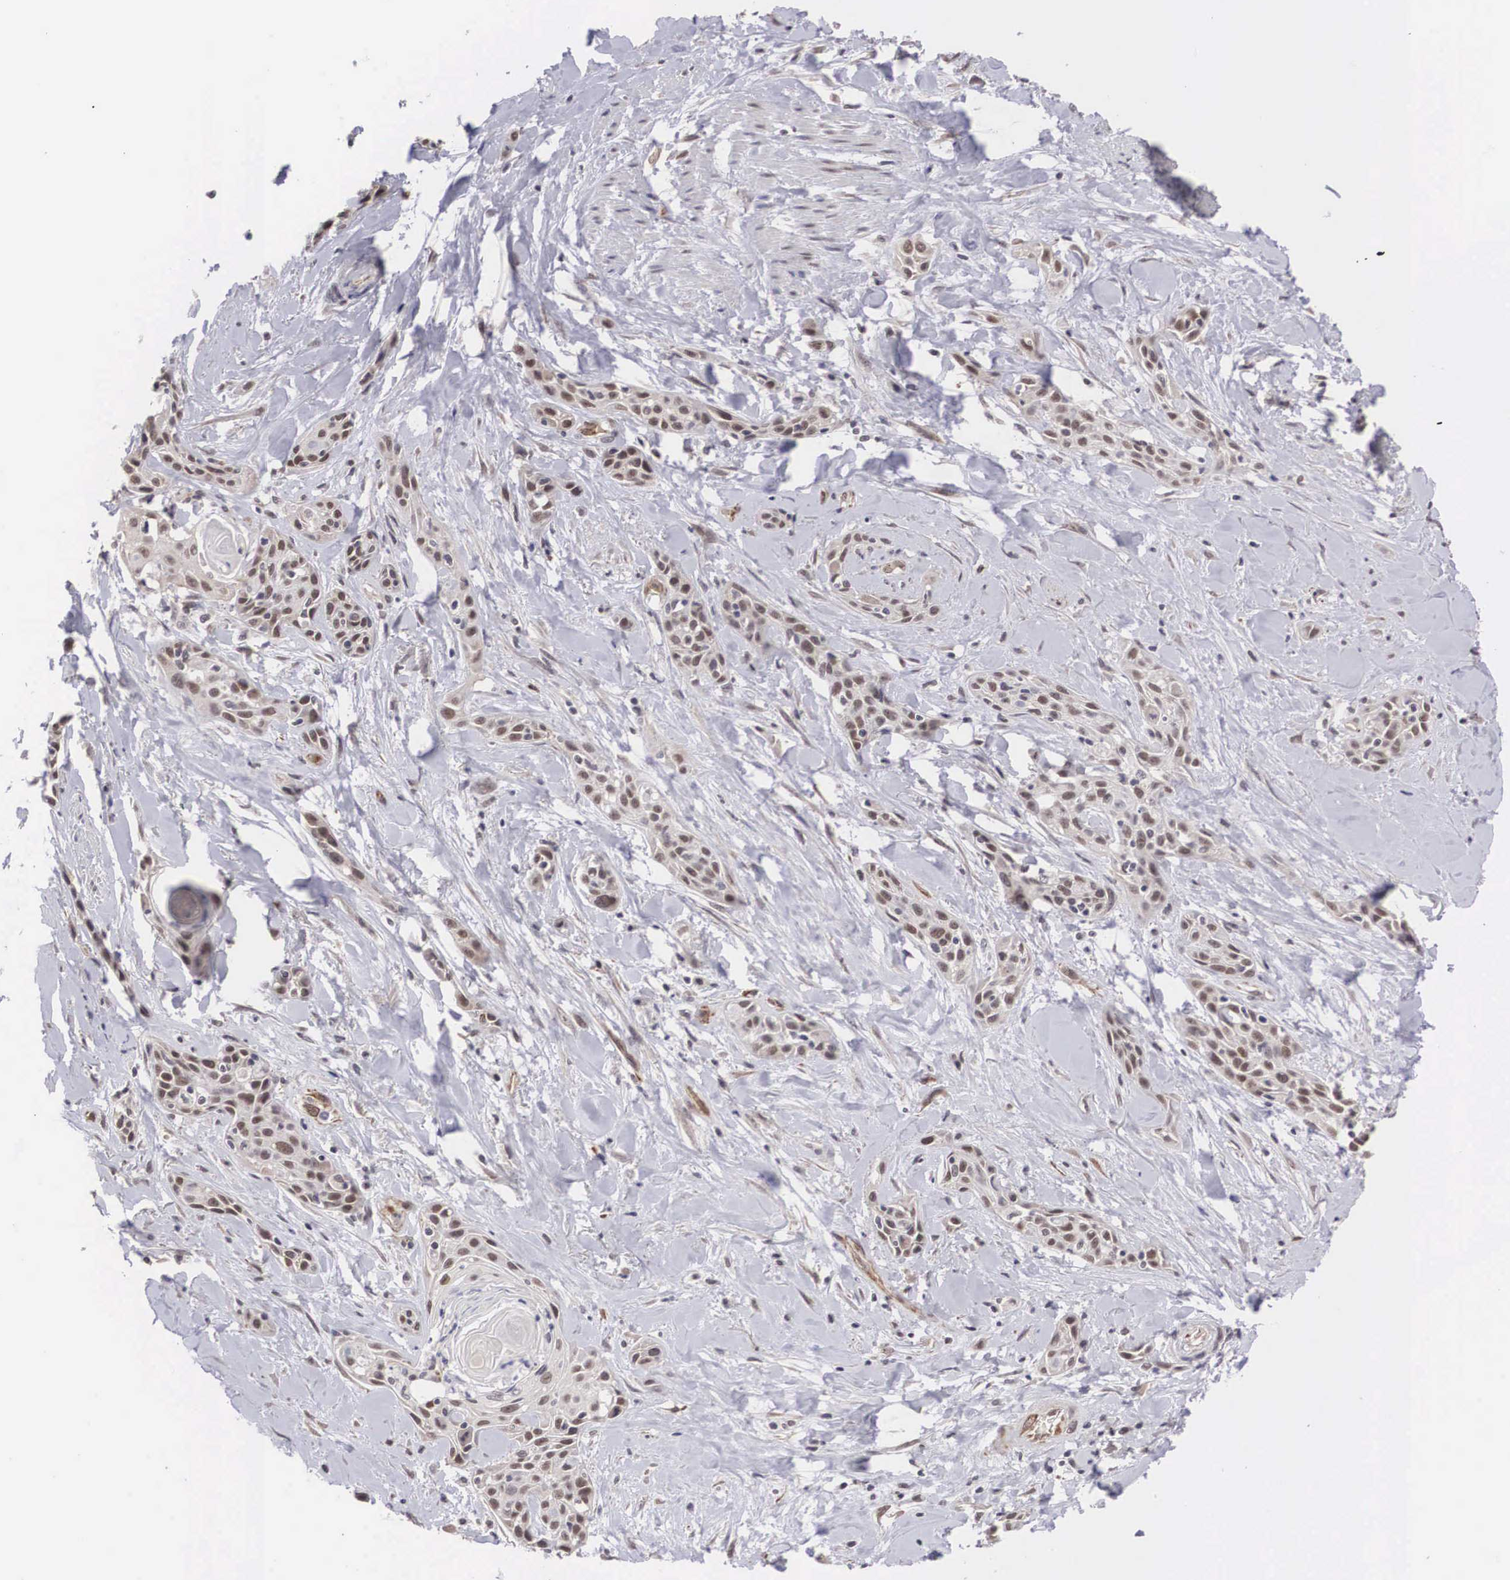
{"staining": {"intensity": "moderate", "quantity": ">75%", "location": "nuclear"}, "tissue": "skin cancer", "cell_type": "Tumor cells", "image_type": "cancer", "snomed": [{"axis": "morphology", "description": "Squamous cell carcinoma, NOS"}, {"axis": "topography", "description": "Skin"}, {"axis": "topography", "description": "Anal"}], "caption": "Tumor cells reveal medium levels of moderate nuclear staining in approximately >75% of cells in skin squamous cell carcinoma.", "gene": "MORC2", "patient": {"sex": "male", "age": 64}}